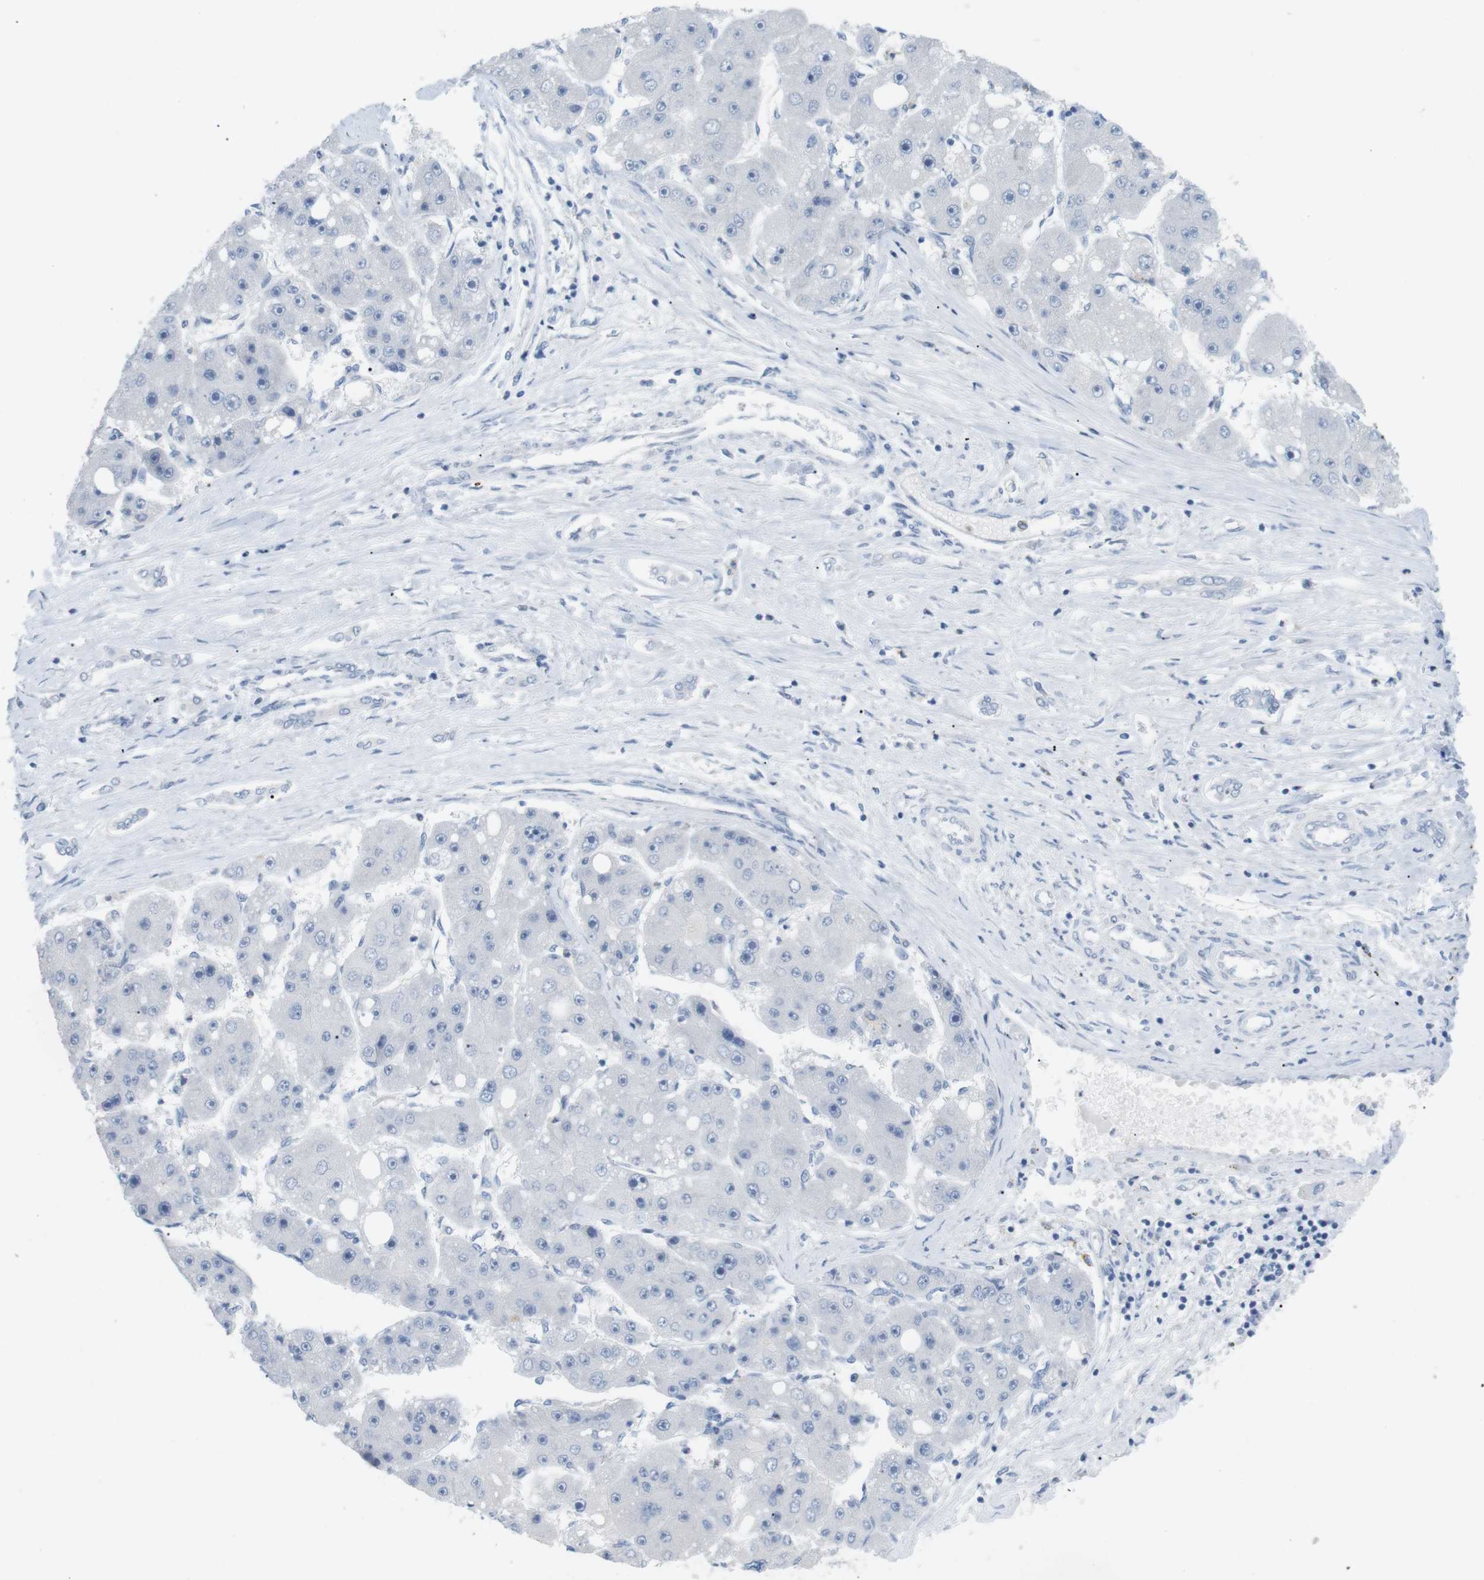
{"staining": {"intensity": "negative", "quantity": "none", "location": "none"}, "tissue": "liver cancer", "cell_type": "Tumor cells", "image_type": "cancer", "snomed": [{"axis": "morphology", "description": "Carcinoma, Hepatocellular, NOS"}, {"axis": "topography", "description": "Liver"}], "caption": "Tumor cells are negative for brown protein staining in liver cancer (hepatocellular carcinoma).", "gene": "HBG2", "patient": {"sex": "female", "age": 61}}